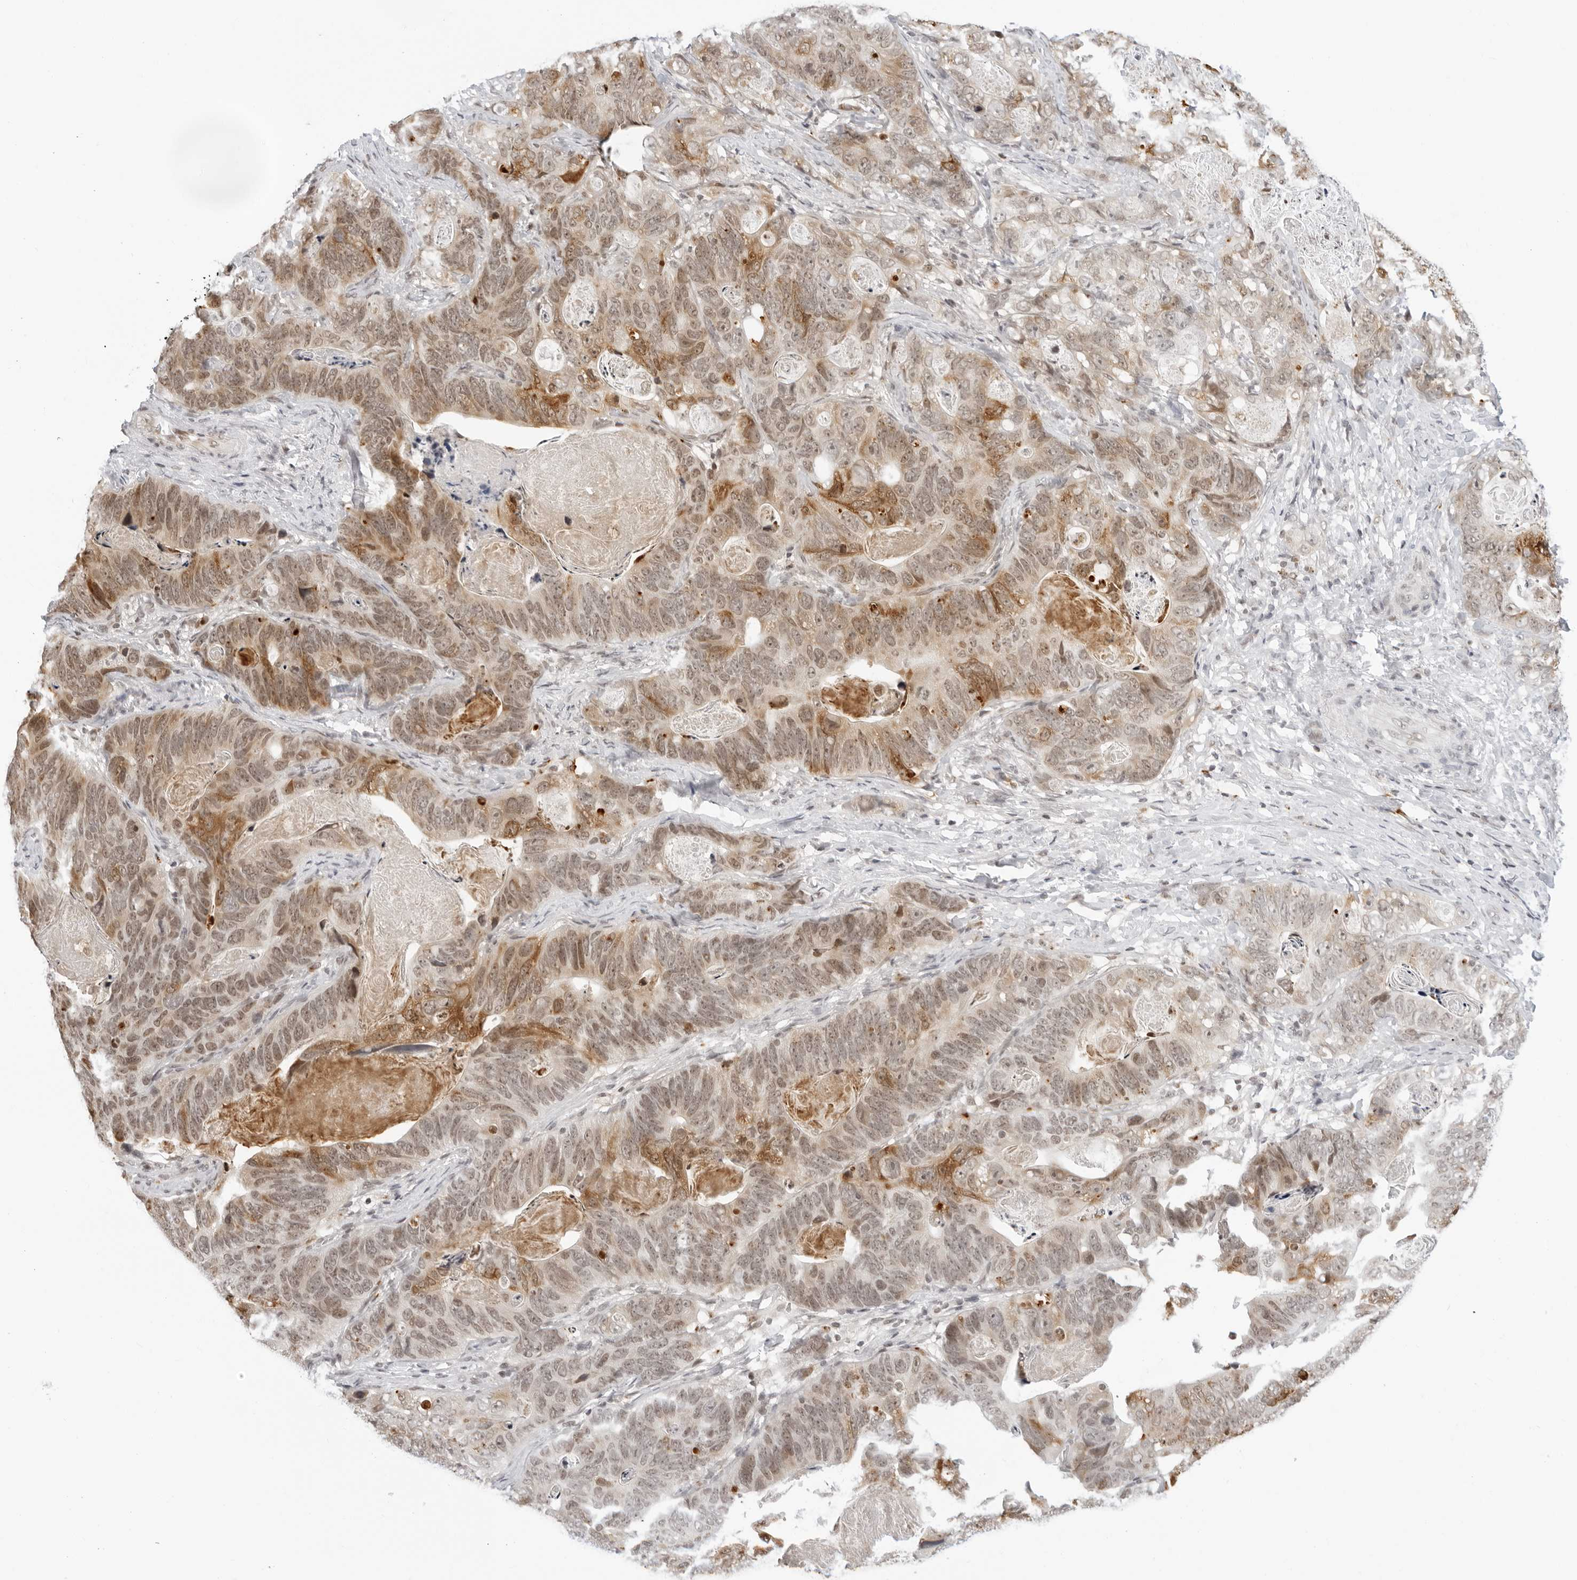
{"staining": {"intensity": "weak", "quantity": "25%-75%", "location": "cytoplasmic/membranous,nuclear"}, "tissue": "stomach cancer", "cell_type": "Tumor cells", "image_type": "cancer", "snomed": [{"axis": "morphology", "description": "Normal tissue, NOS"}, {"axis": "morphology", "description": "Adenocarcinoma, NOS"}, {"axis": "topography", "description": "Stomach"}], "caption": "Immunohistochemistry histopathology image of adenocarcinoma (stomach) stained for a protein (brown), which demonstrates low levels of weak cytoplasmic/membranous and nuclear staining in about 25%-75% of tumor cells.", "gene": "MSH6", "patient": {"sex": "female", "age": 89}}